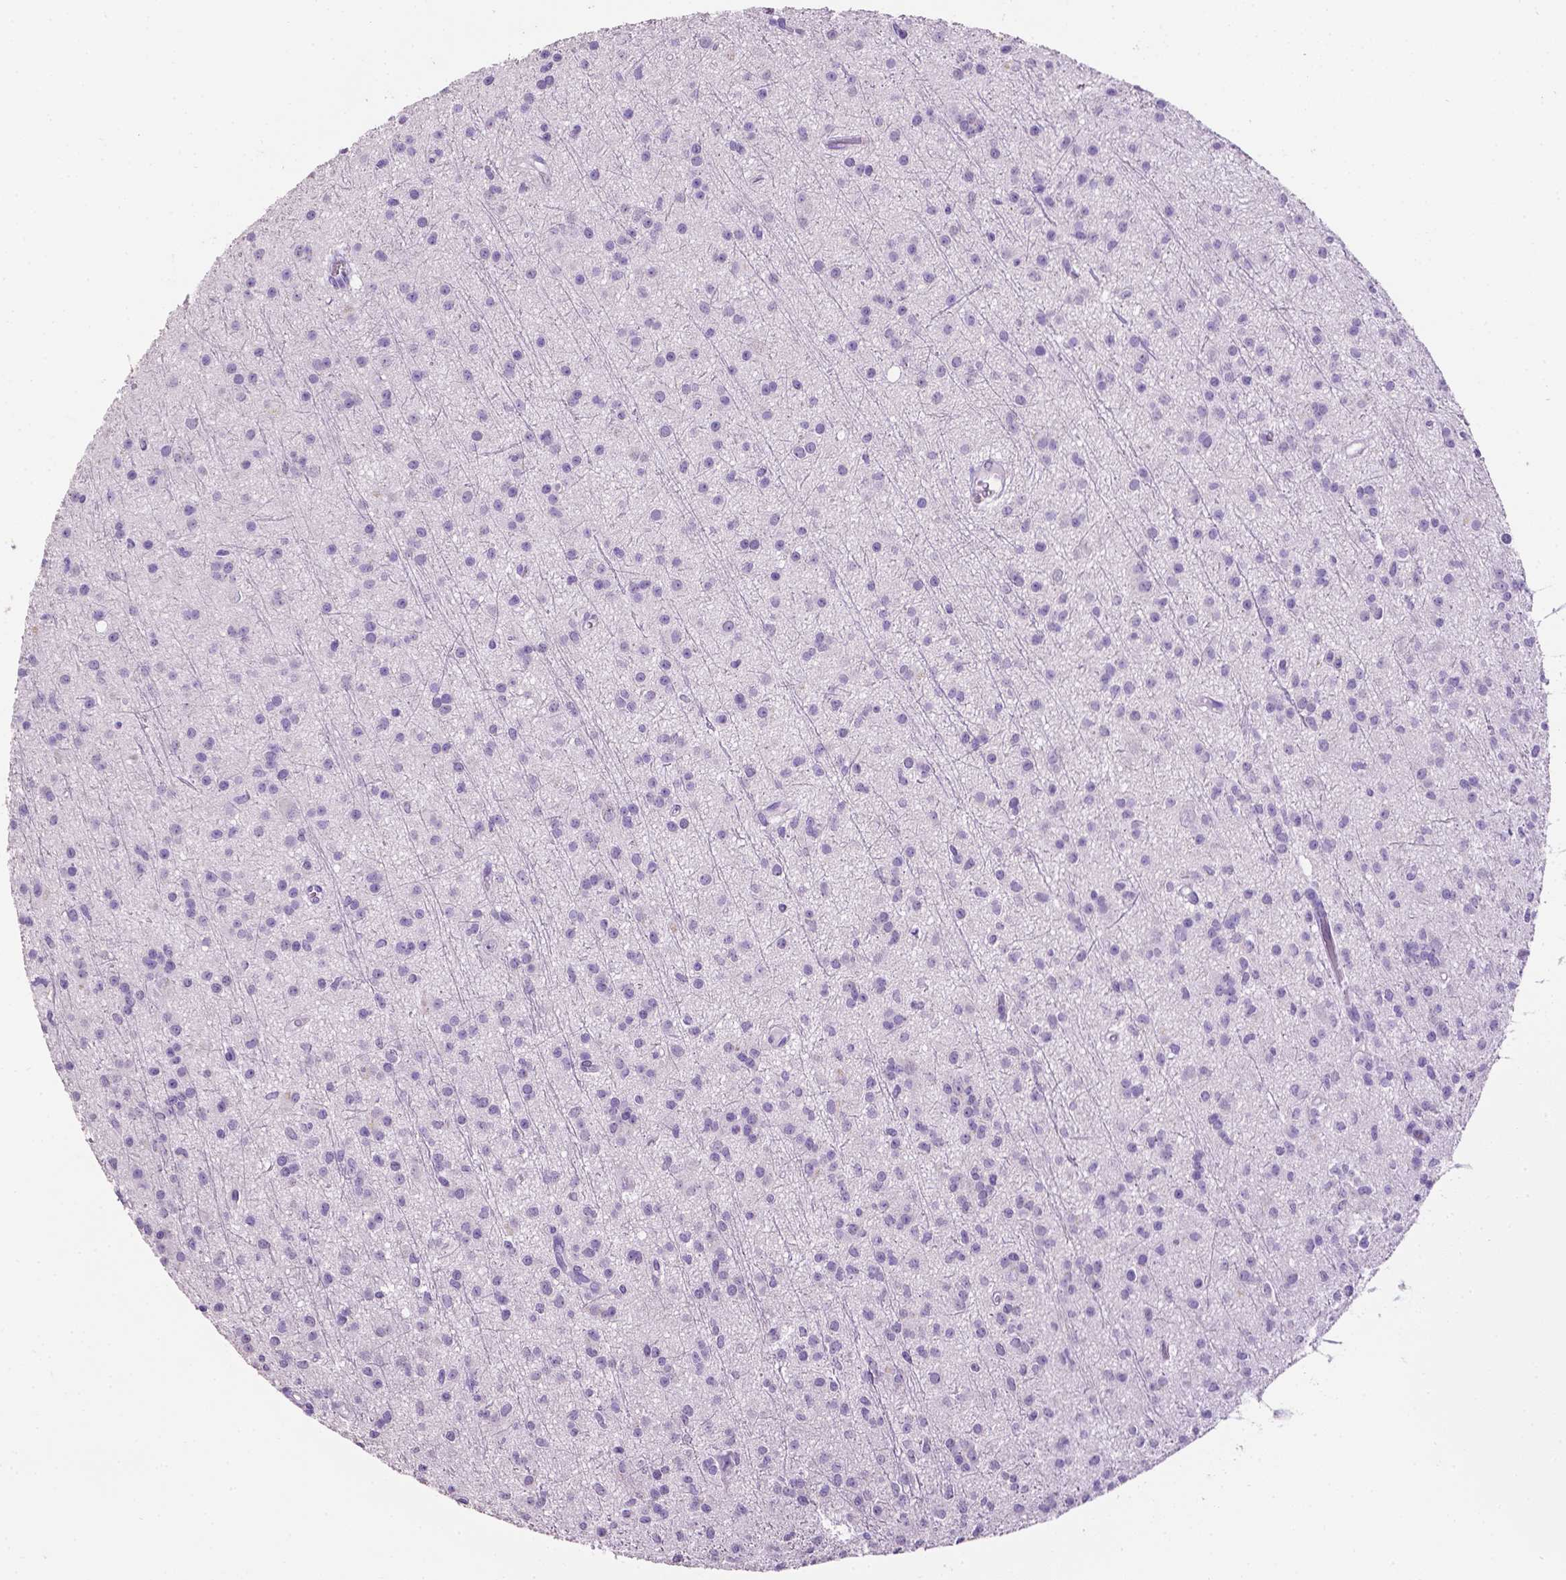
{"staining": {"intensity": "negative", "quantity": "none", "location": "none"}, "tissue": "glioma", "cell_type": "Tumor cells", "image_type": "cancer", "snomed": [{"axis": "morphology", "description": "Glioma, malignant, Low grade"}, {"axis": "topography", "description": "Brain"}], "caption": "IHC micrograph of neoplastic tissue: human glioma stained with DAB (3,3'-diaminobenzidine) shows no significant protein expression in tumor cells.", "gene": "TACSTD2", "patient": {"sex": "male", "age": 27}}